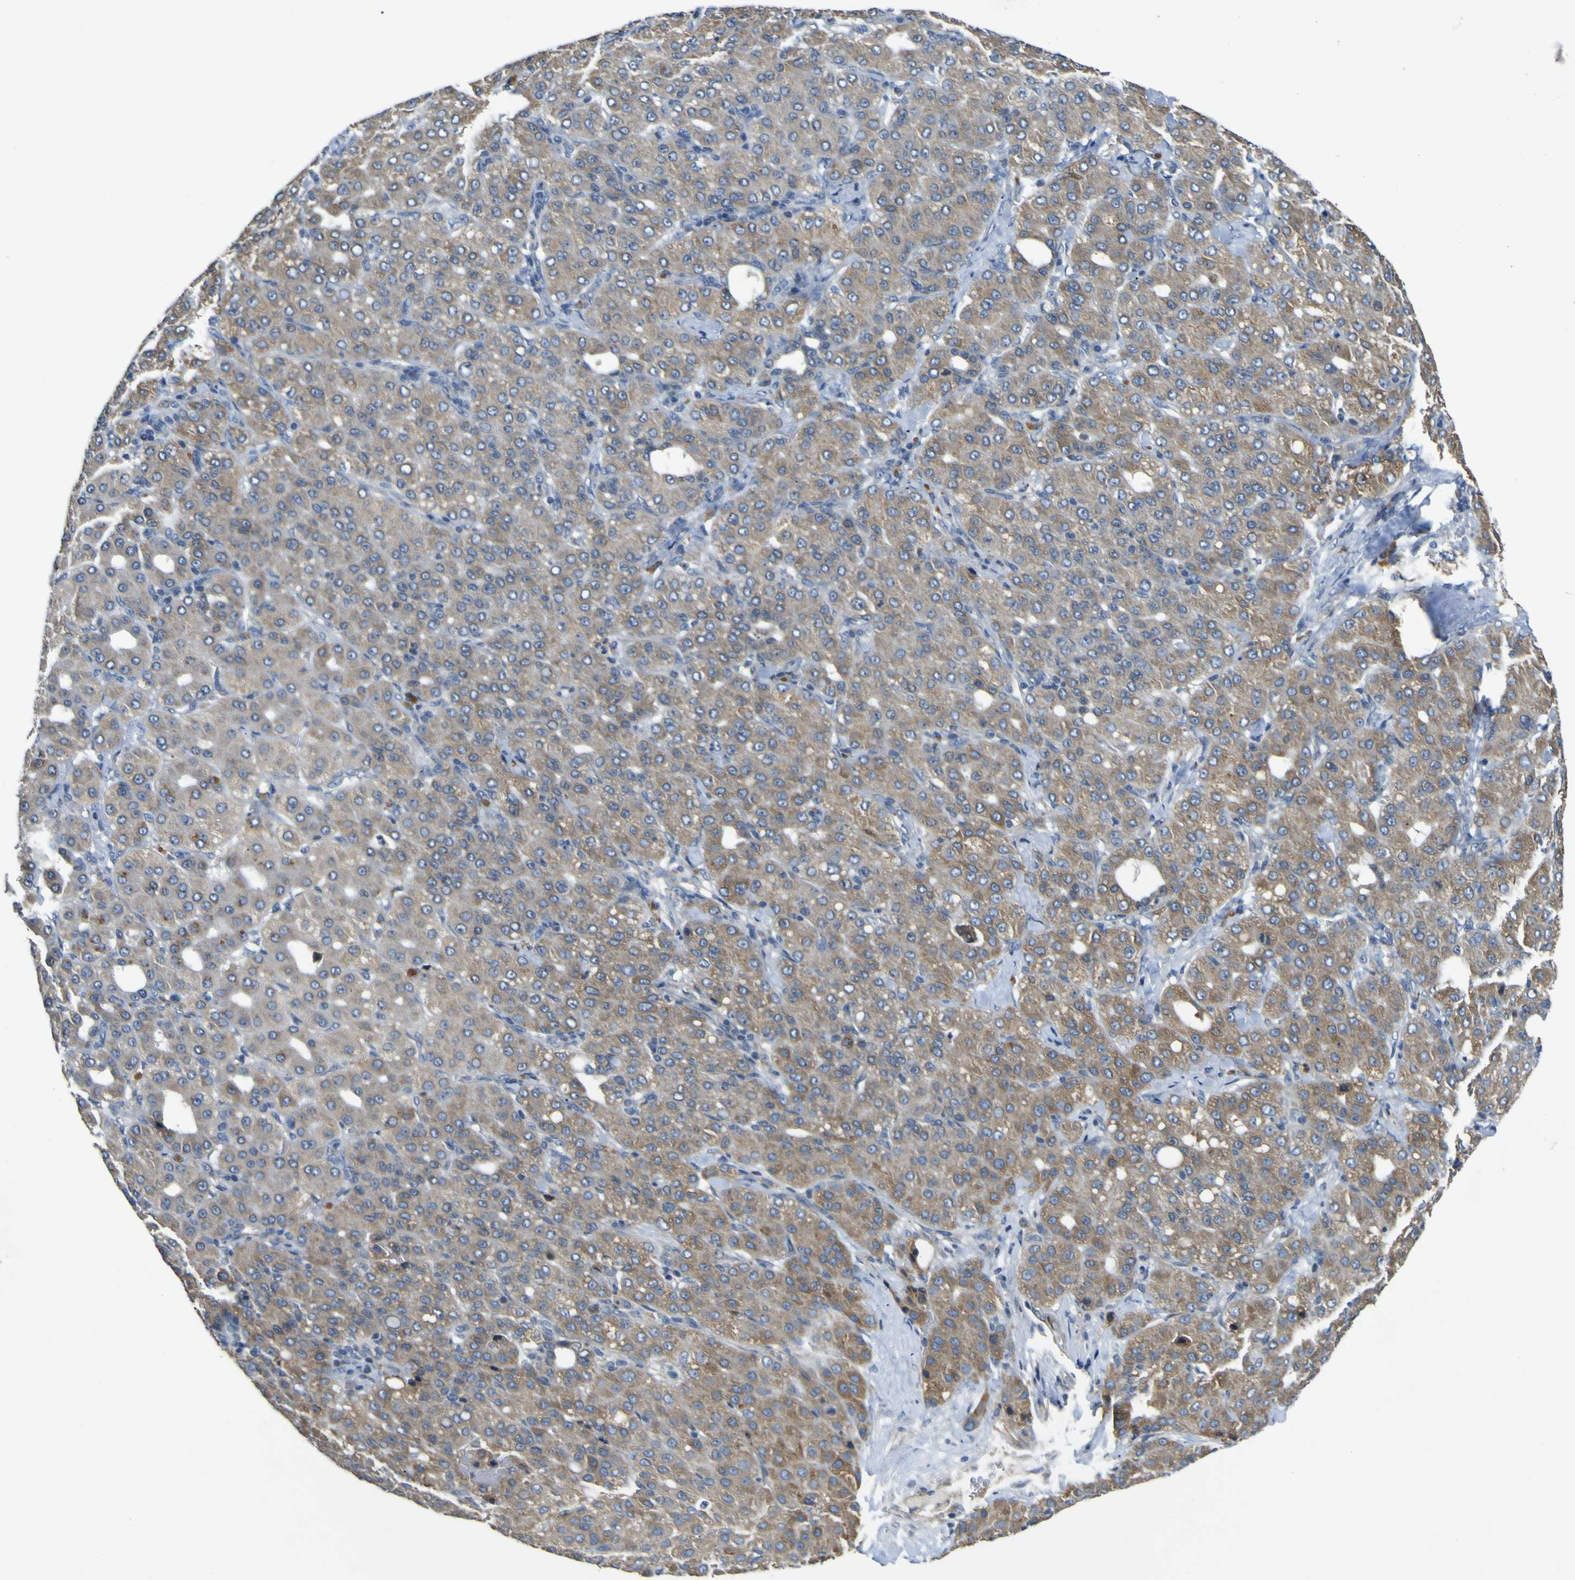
{"staining": {"intensity": "moderate", "quantity": ">75%", "location": "cytoplasmic/membranous"}, "tissue": "liver cancer", "cell_type": "Tumor cells", "image_type": "cancer", "snomed": [{"axis": "morphology", "description": "Carcinoma, Hepatocellular, NOS"}, {"axis": "topography", "description": "Liver"}], "caption": "Liver hepatocellular carcinoma tissue exhibits moderate cytoplasmic/membranous expression in about >75% of tumor cells", "gene": "LDLR", "patient": {"sex": "male", "age": 65}}